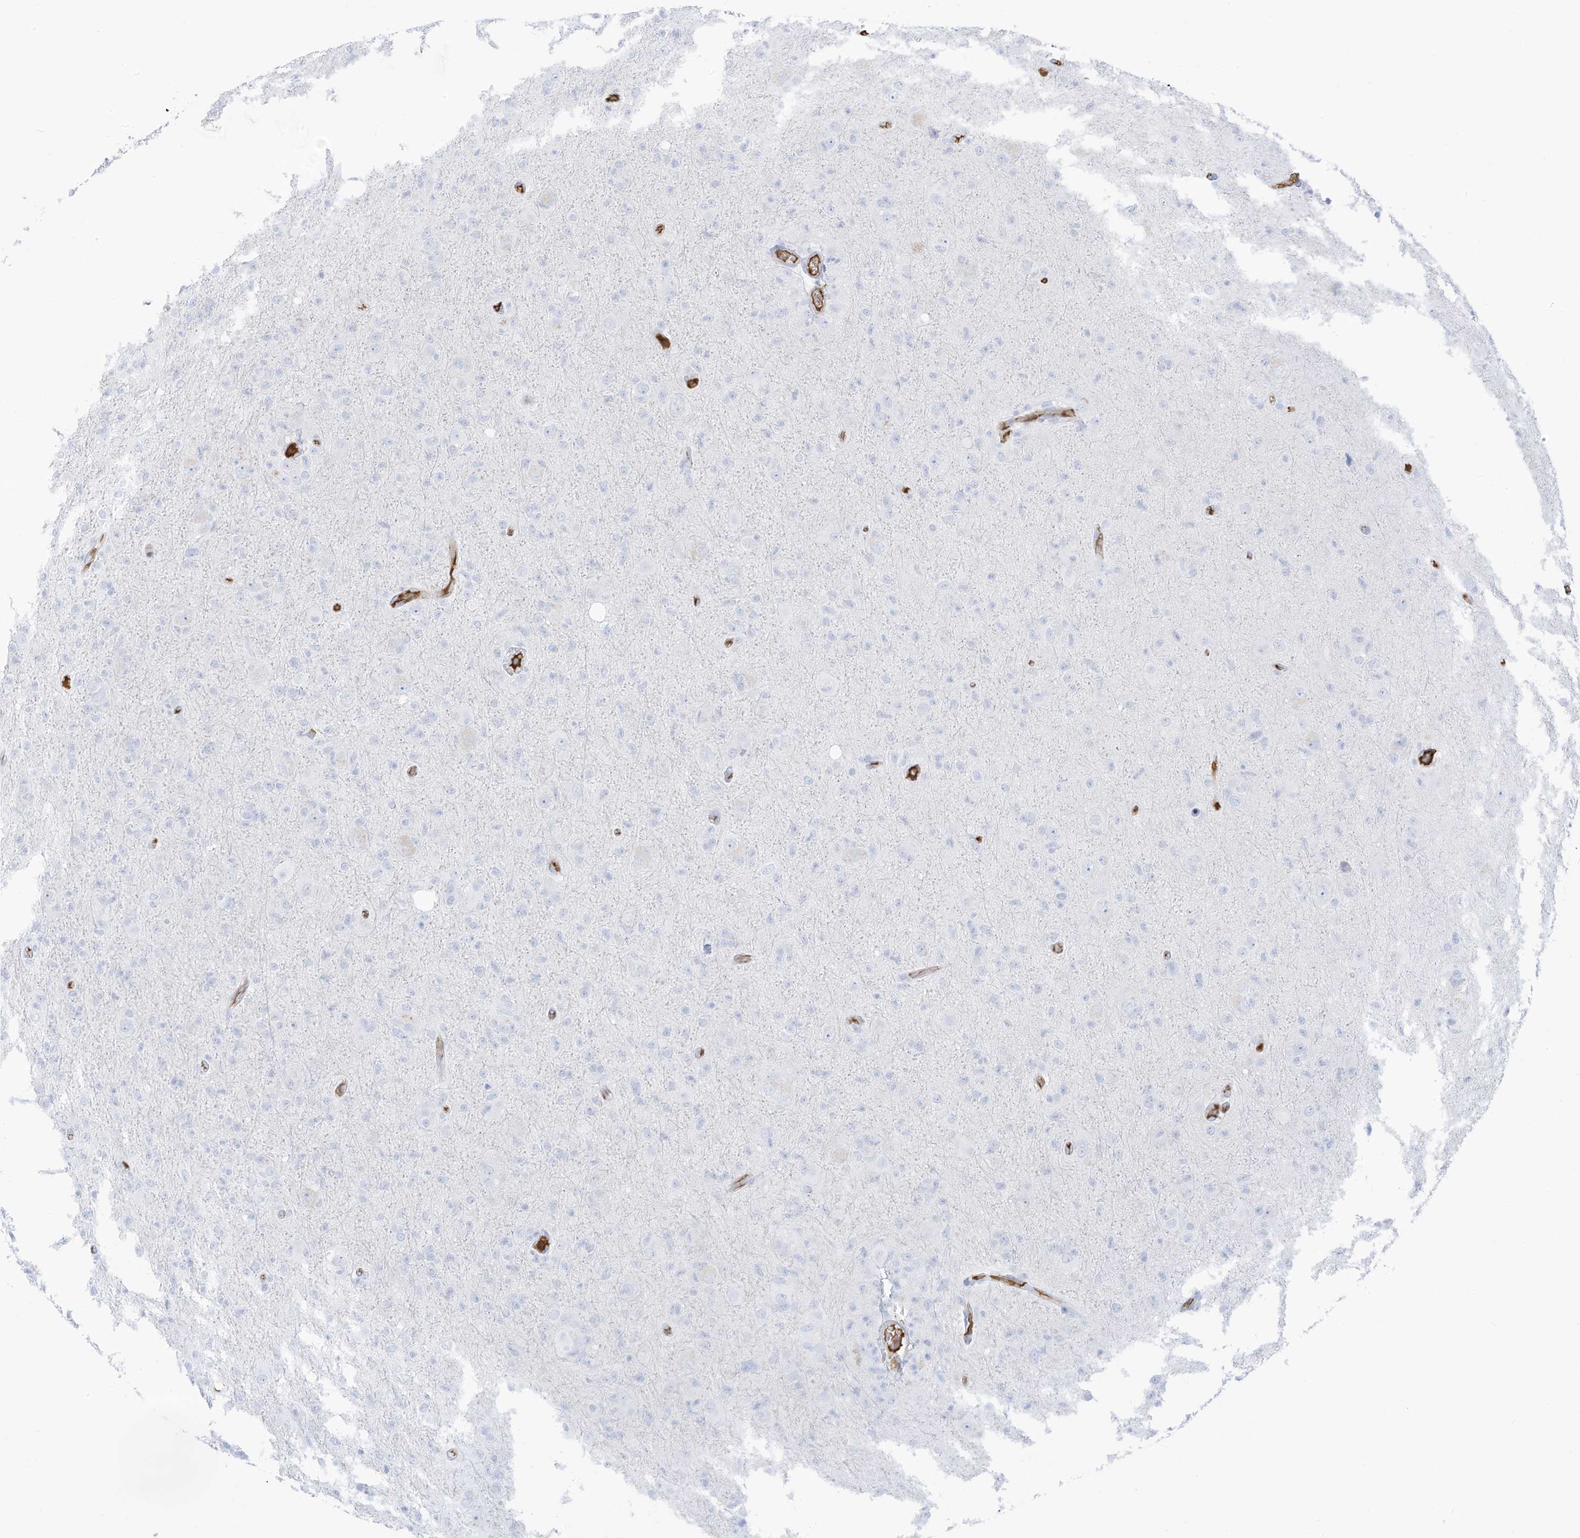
{"staining": {"intensity": "negative", "quantity": "none", "location": "none"}, "tissue": "glioma", "cell_type": "Tumor cells", "image_type": "cancer", "snomed": [{"axis": "morphology", "description": "Glioma, malignant, High grade"}, {"axis": "topography", "description": "Brain"}], "caption": "There is no significant staining in tumor cells of malignant high-grade glioma. (DAB (3,3'-diaminobenzidine) IHC, high magnification).", "gene": "HSD17B13", "patient": {"sex": "female", "age": 57}}